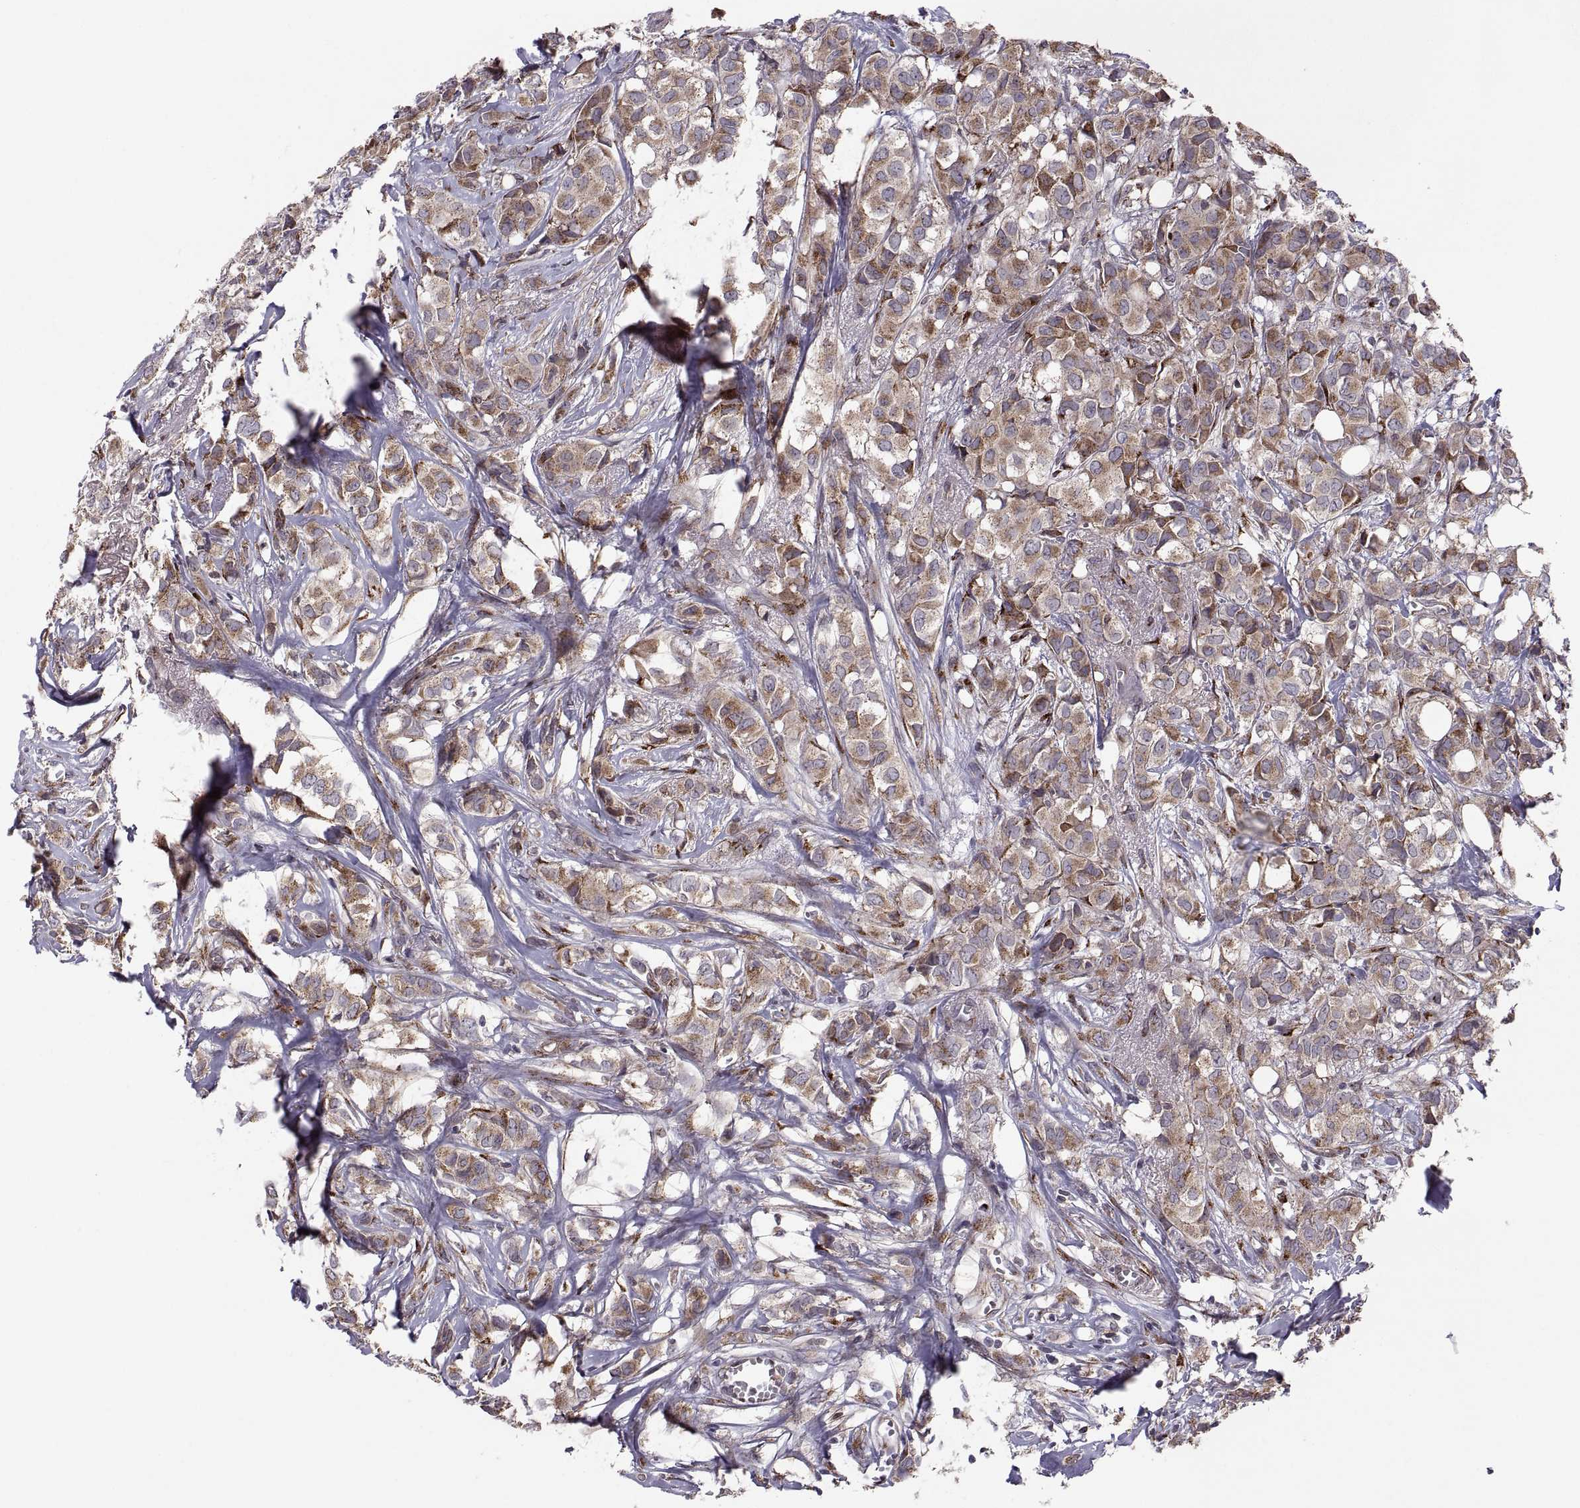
{"staining": {"intensity": "moderate", "quantity": ">75%", "location": "cytoplasmic/membranous"}, "tissue": "breast cancer", "cell_type": "Tumor cells", "image_type": "cancer", "snomed": [{"axis": "morphology", "description": "Duct carcinoma"}, {"axis": "topography", "description": "Breast"}], "caption": "Tumor cells show medium levels of moderate cytoplasmic/membranous staining in approximately >75% of cells in human breast cancer. (Stains: DAB (3,3'-diaminobenzidine) in brown, nuclei in blue, Microscopy: brightfield microscopy at high magnification).", "gene": "TESC", "patient": {"sex": "female", "age": 85}}